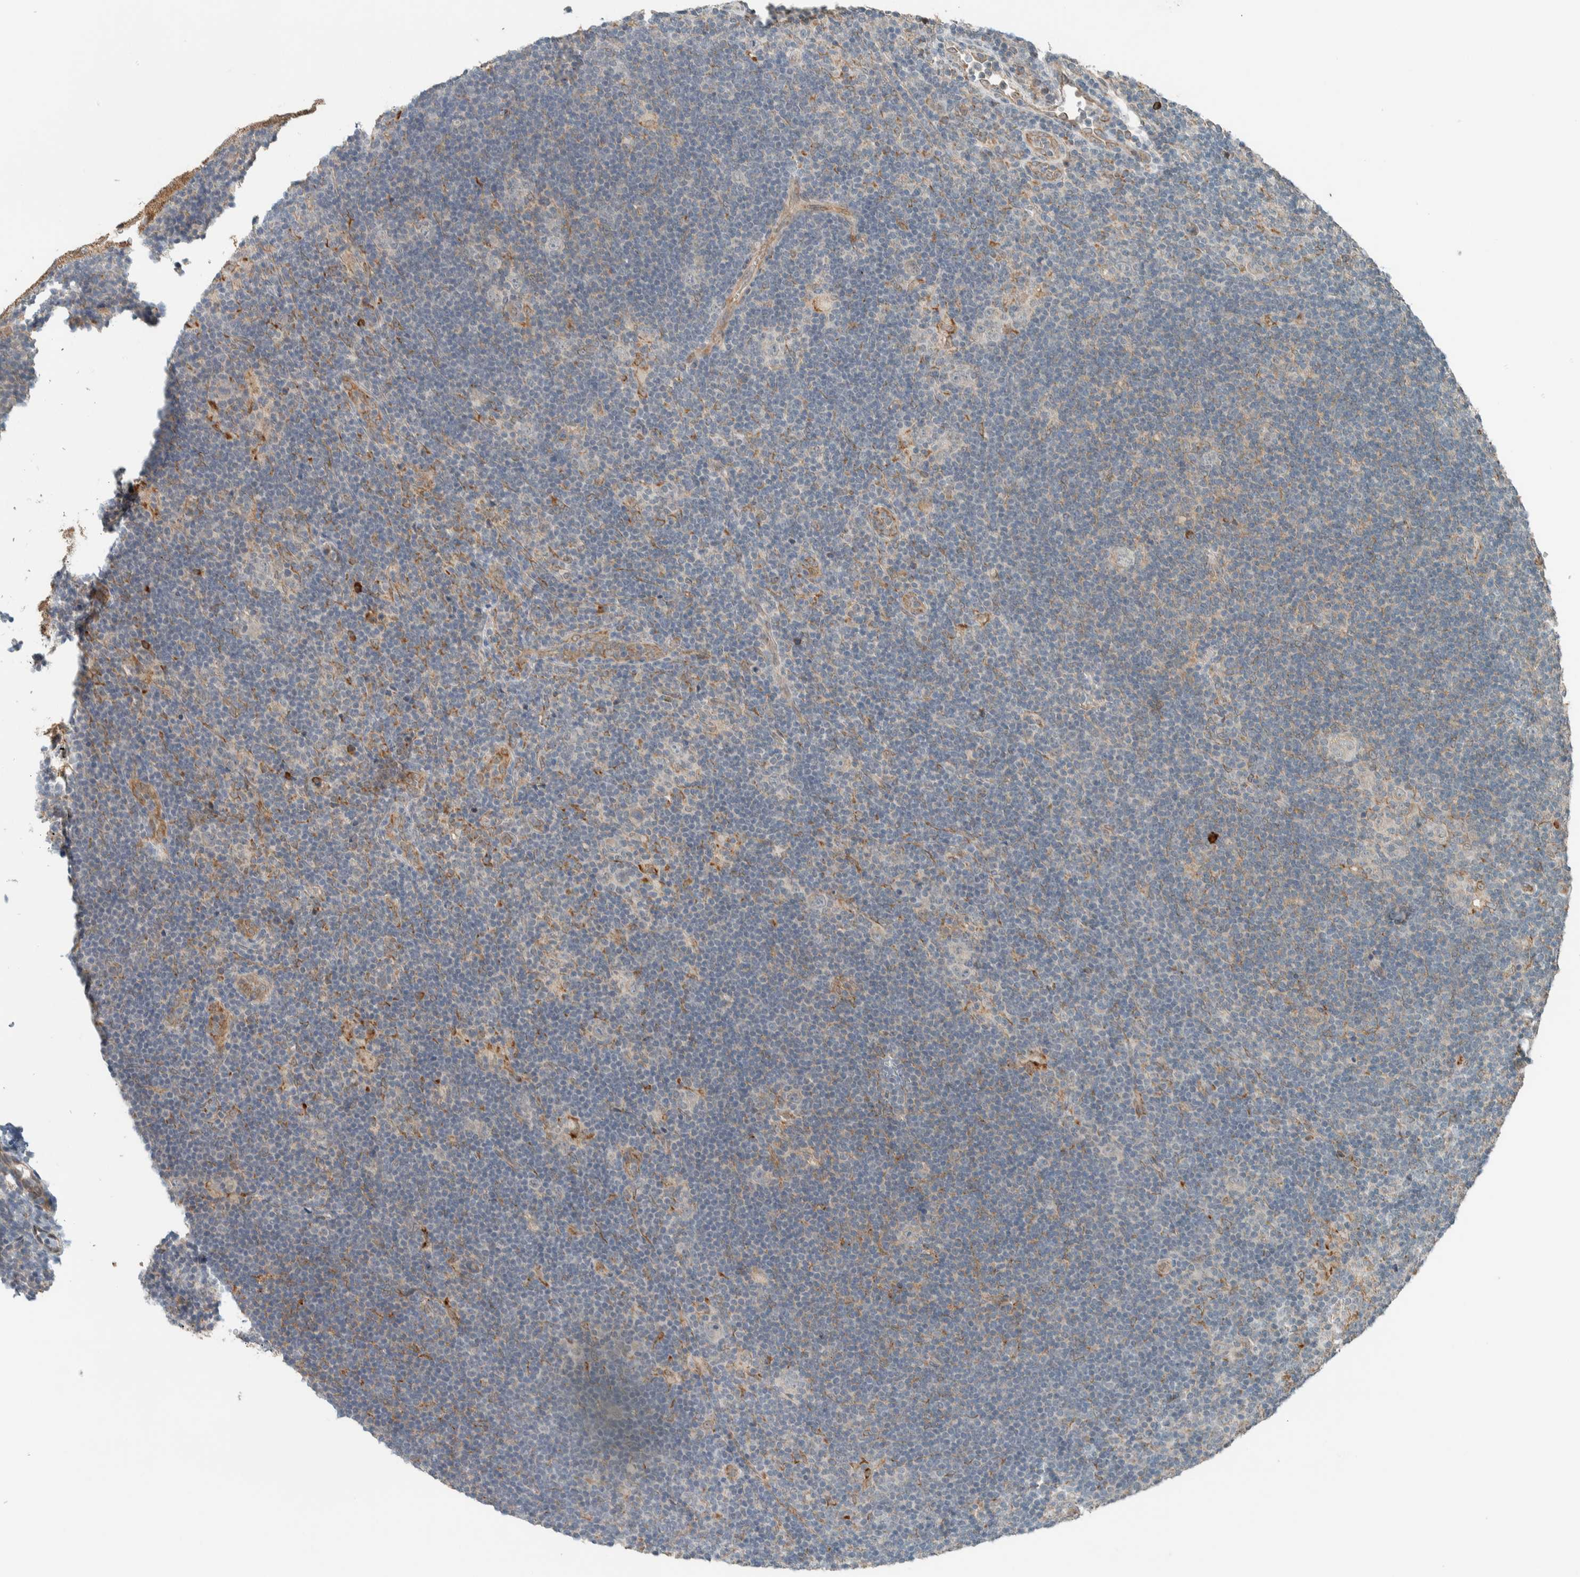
{"staining": {"intensity": "negative", "quantity": "none", "location": "none"}, "tissue": "lymphoma", "cell_type": "Tumor cells", "image_type": "cancer", "snomed": [{"axis": "morphology", "description": "Hodgkin's disease, NOS"}, {"axis": "topography", "description": "Lymph node"}], "caption": "The IHC histopathology image has no significant expression in tumor cells of Hodgkin's disease tissue.", "gene": "CTBP2", "patient": {"sex": "female", "age": 57}}